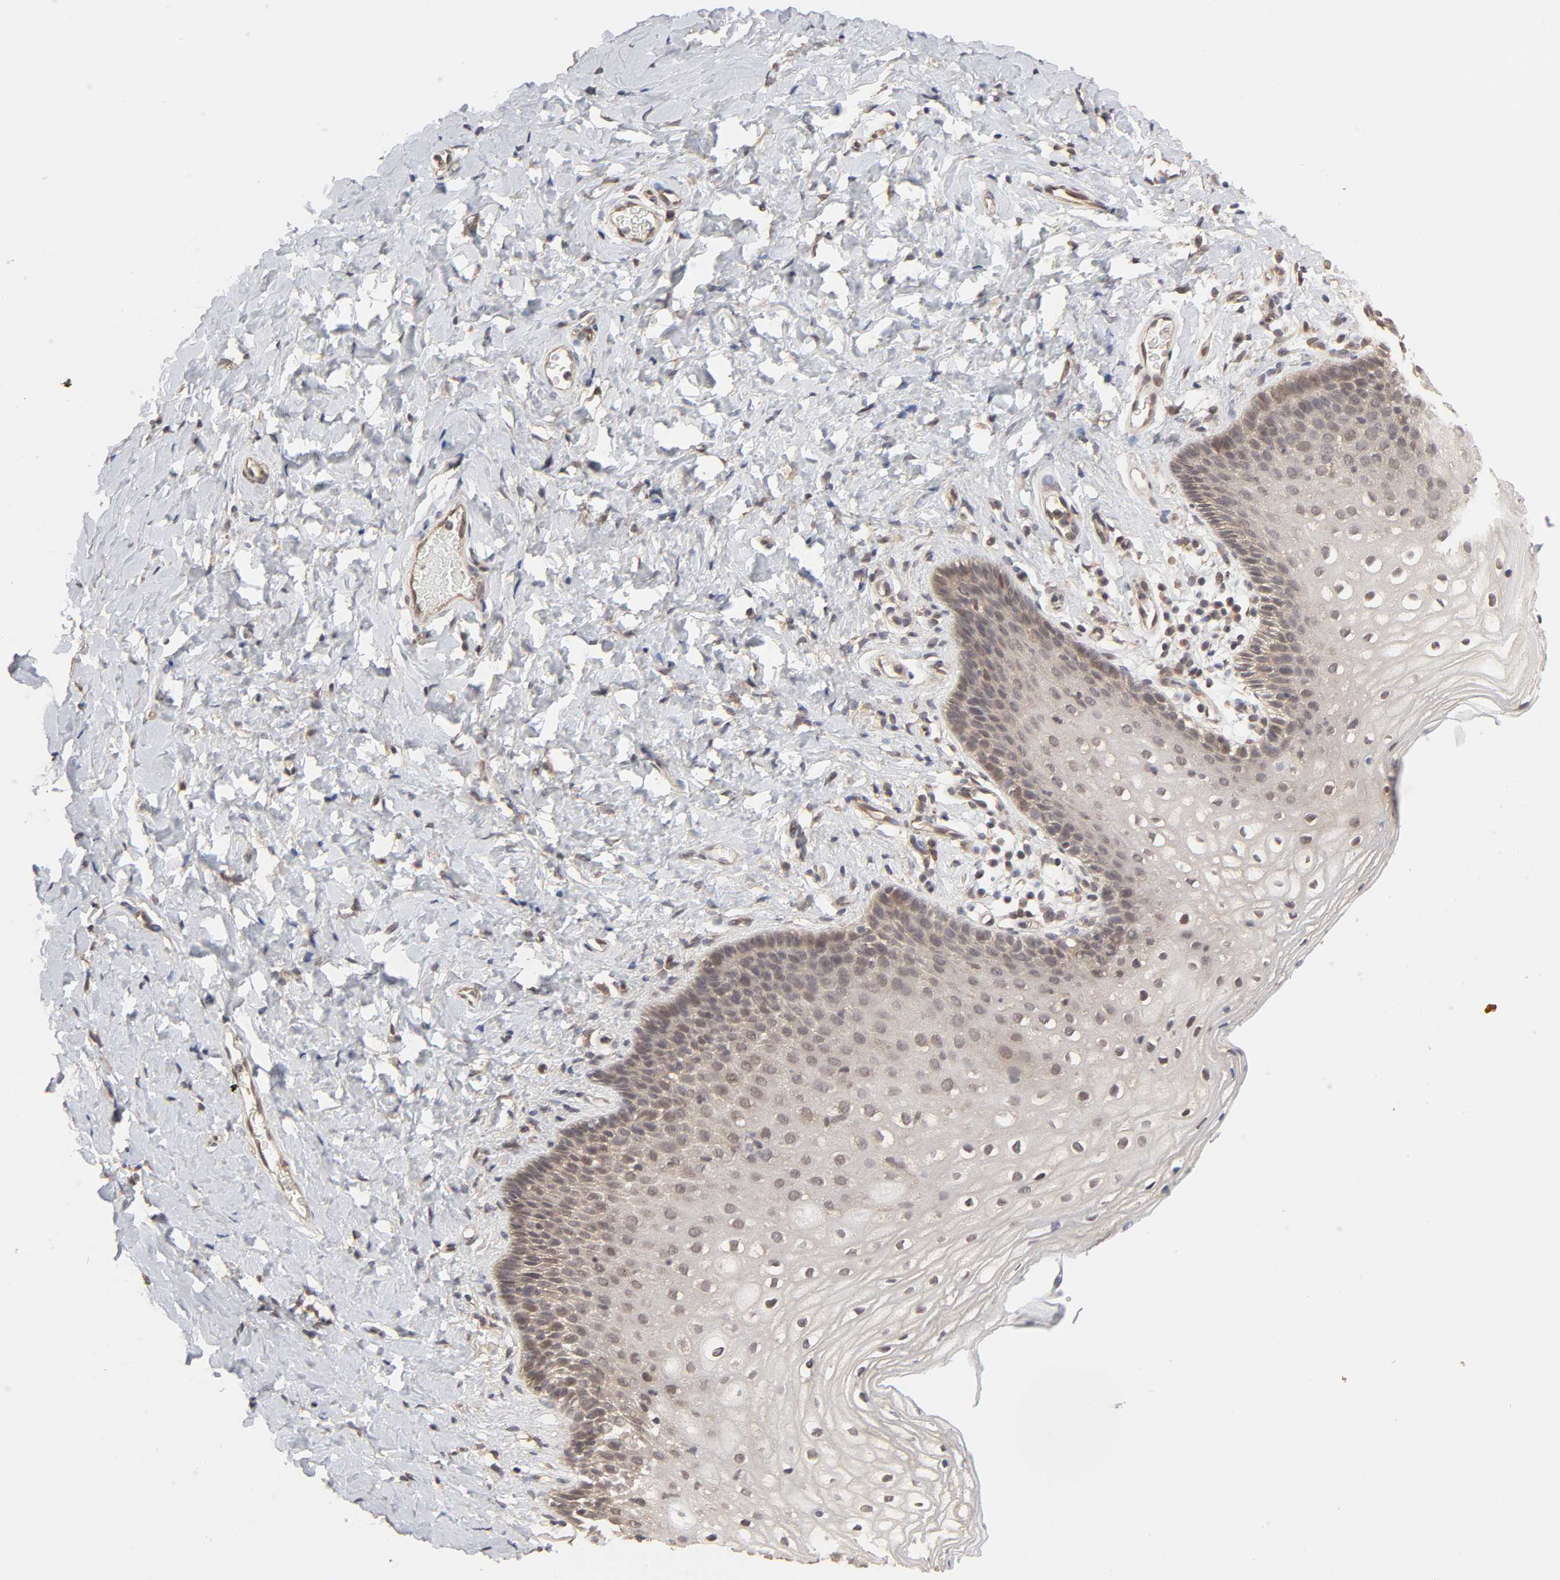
{"staining": {"intensity": "weak", "quantity": "25%-75%", "location": "cytoplasmic/membranous"}, "tissue": "vagina", "cell_type": "Squamous epithelial cells", "image_type": "normal", "snomed": [{"axis": "morphology", "description": "Normal tissue, NOS"}, {"axis": "topography", "description": "Vagina"}], "caption": "Normal vagina displays weak cytoplasmic/membranous expression in approximately 25%-75% of squamous epithelial cells, visualized by immunohistochemistry. (IHC, brightfield microscopy, high magnification).", "gene": "MAPK1", "patient": {"sex": "female", "age": 55}}